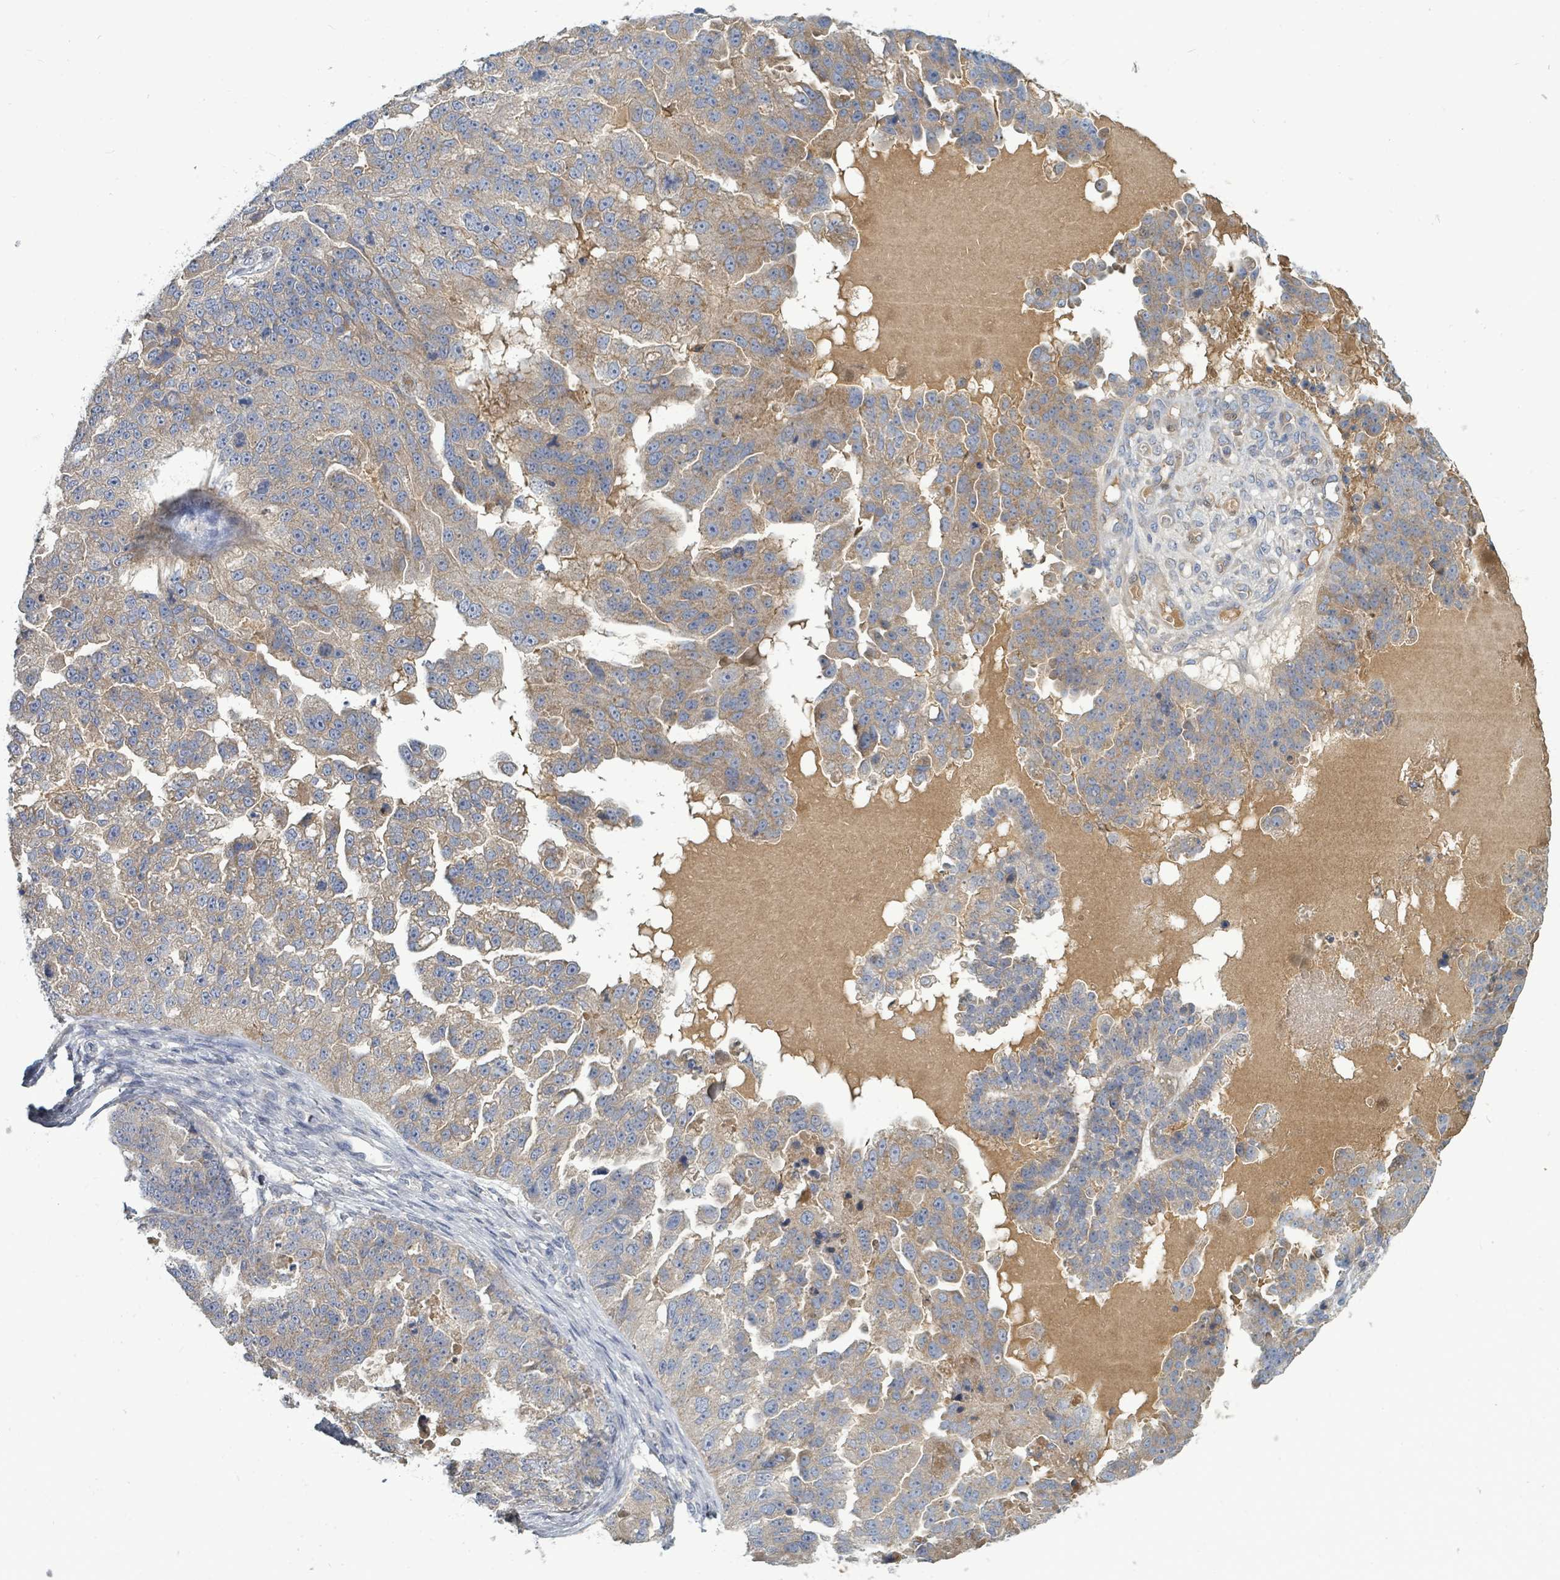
{"staining": {"intensity": "moderate", "quantity": "25%-75%", "location": "cytoplasmic/membranous"}, "tissue": "ovarian cancer", "cell_type": "Tumor cells", "image_type": "cancer", "snomed": [{"axis": "morphology", "description": "Cystadenocarcinoma, serous, NOS"}, {"axis": "topography", "description": "Ovary"}], "caption": "Ovarian cancer (serous cystadenocarcinoma) stained with DAB (3,3'-diaminobenzidine) immunohistochemistry shows medium levels of moderate cytoplasmic/membranous expression in approximately 25%-75% of tumor cells.", "gene": "SLC25A23", "patient": {"sex": "female", "age": 58}}